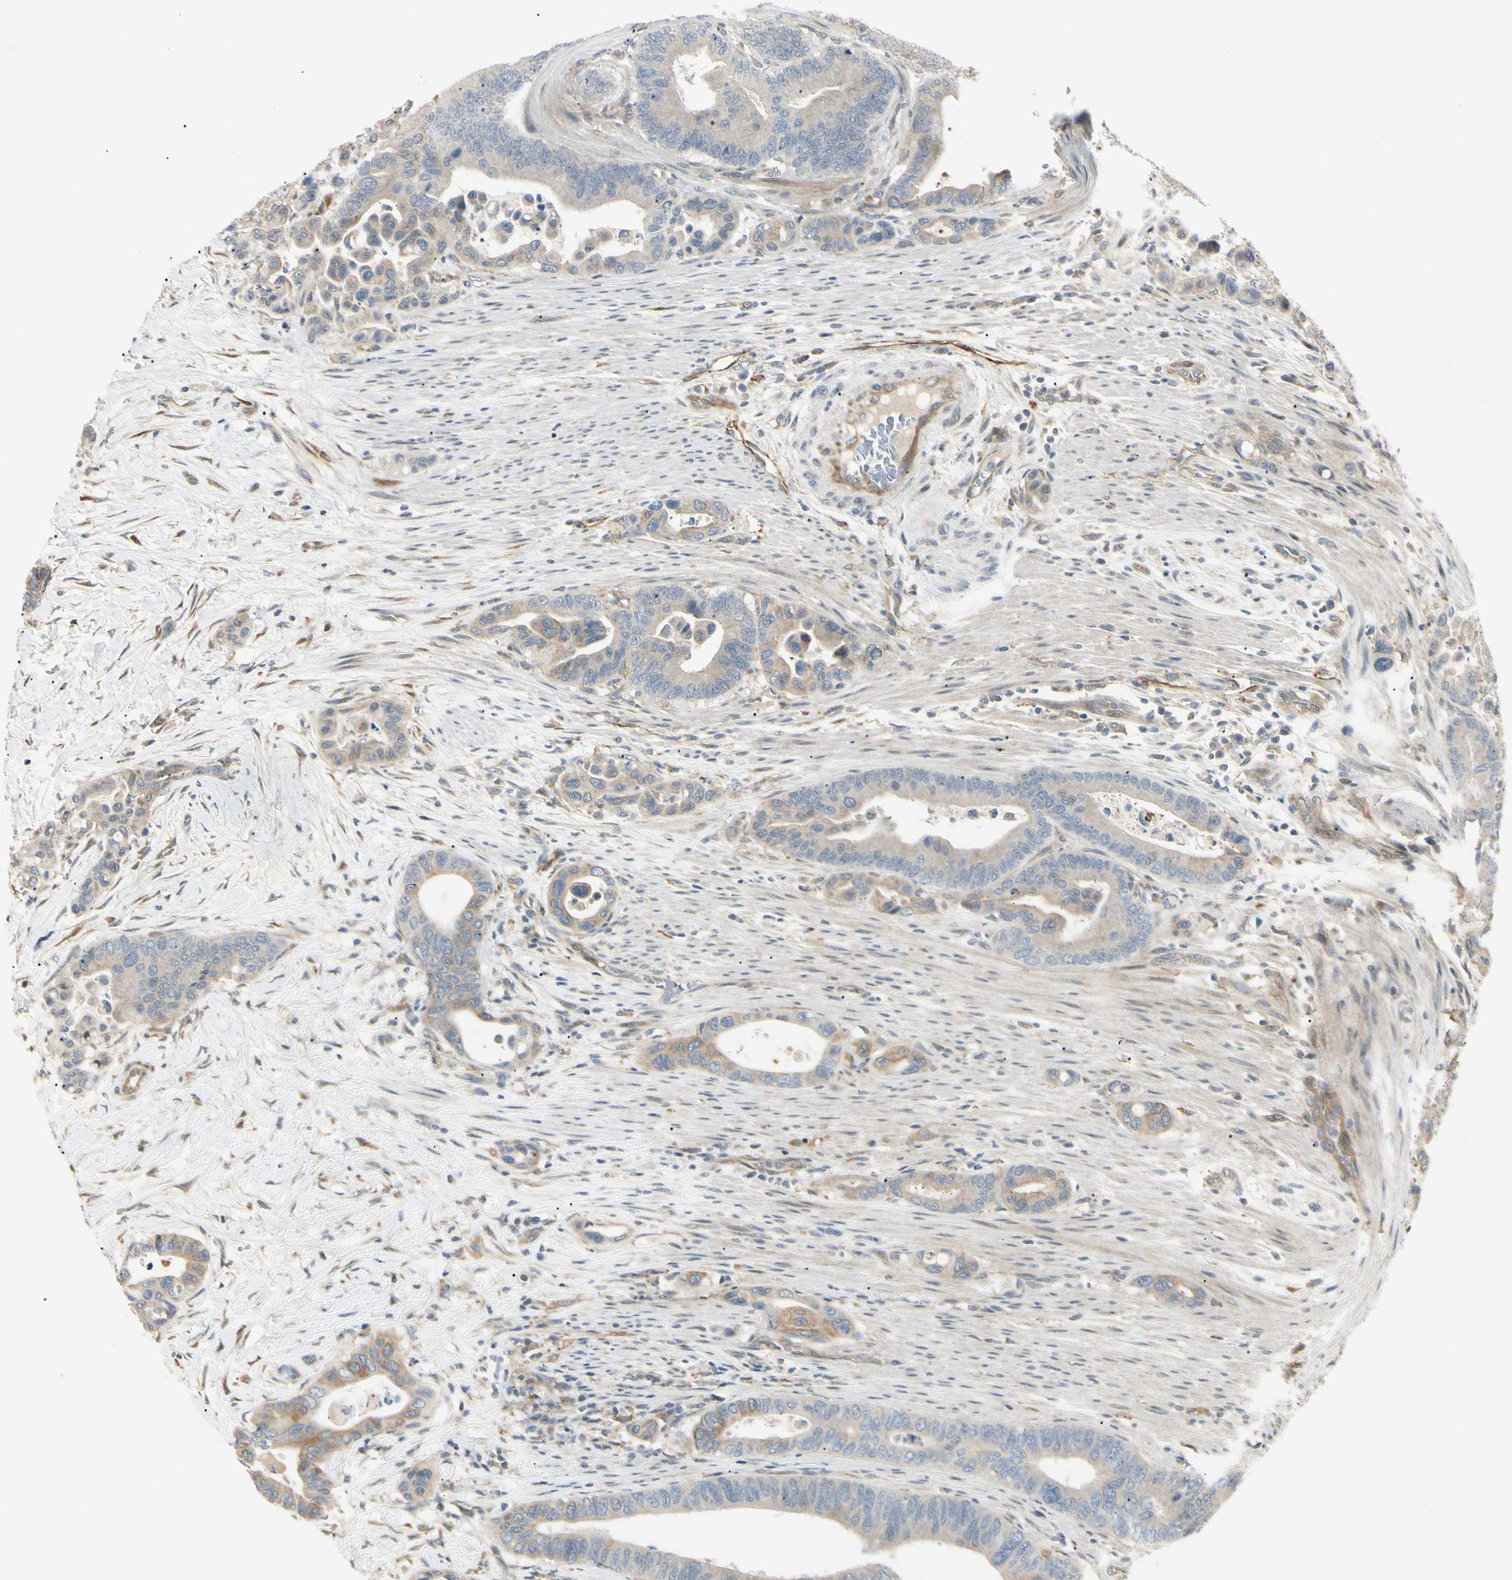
{"staining": {"intensity": "weak", "quantity": "25%-75%", "location": "cytoplasmic/membranous"}, "tissue": "colorectal cancer", "cell_type": "Tumor cells", "image_type": "cancer", "snomed": [{"axis": "morphology", "description": "Normal tissue, NOS"}, {"axis": "morphology", "description": "Adenocarcinoma, NOS"}, {"axis": "topography", "description": "Colon"}], "caption": "Protein positivity by IHC exhibits weak cytoplasmic/membranous staining in approximately 25%-75% of tumor cells in colorectal adenocarcinoma. Using DAB (3,3'-diaminobenzidine) (brown) and hematoxylin (blue) stains, captured at high magnification using brightfield microscopy.", "gene": "FNDC3B", "patient": {"sex": "male", "age": 82}}